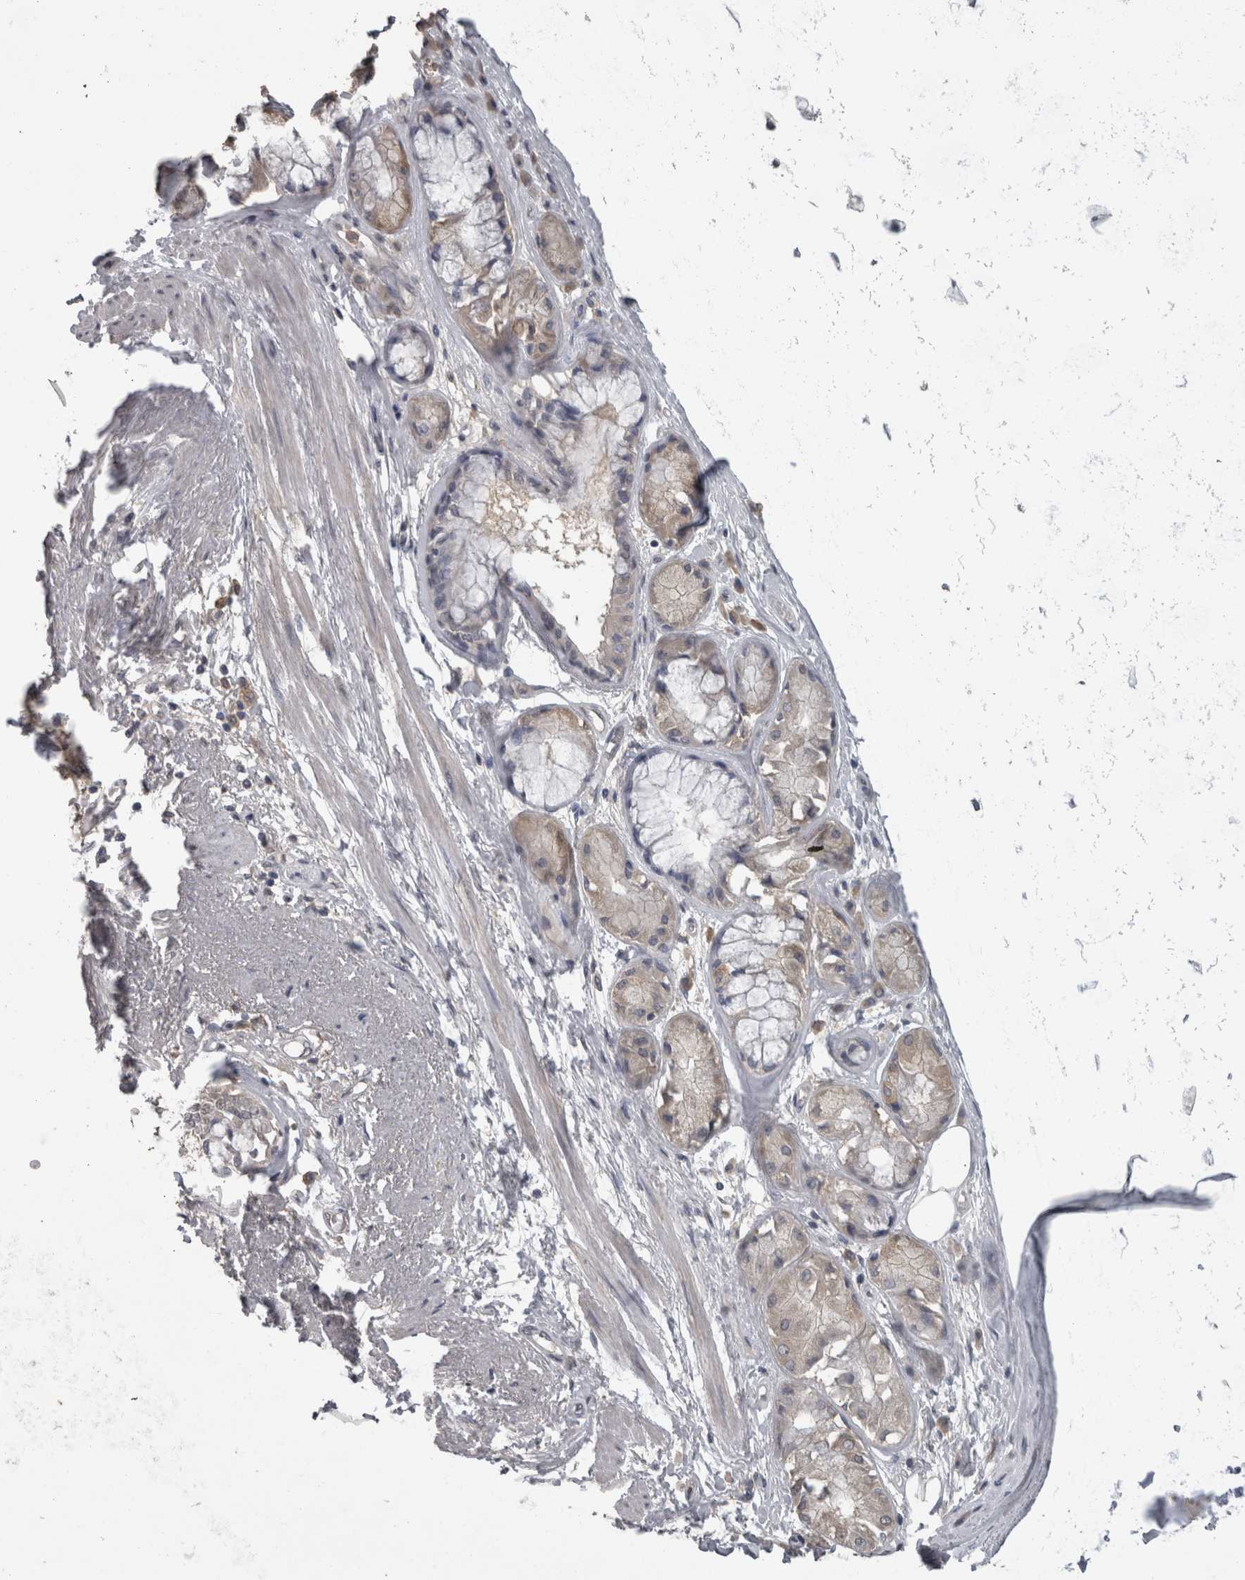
{"staining": {"intensity": "negative", "quantity": "none", "location": "none"}, "tissue": "adipose tissue", "cell_type": "Adipocytes", "image_type": "normal", "snomed": [{"axis": "morphology", "description": "Normal tissue, NOS"}, {"axis": "topography", "description": "Bronchus"}], "caption": "DAB immunohistochemical staining of unremarkable human adipose tissue exhibits no significant positivity in adipocytes. The staining was performed using DAB (3,3'-diaminobenzidine) to visualize the protein expression in brown, while the nuclei were stained in blue with hematoxylin (Magnification: 20x).", "gene": "PIK3AP1", "patient": {"sex": "male", "age": 66}}